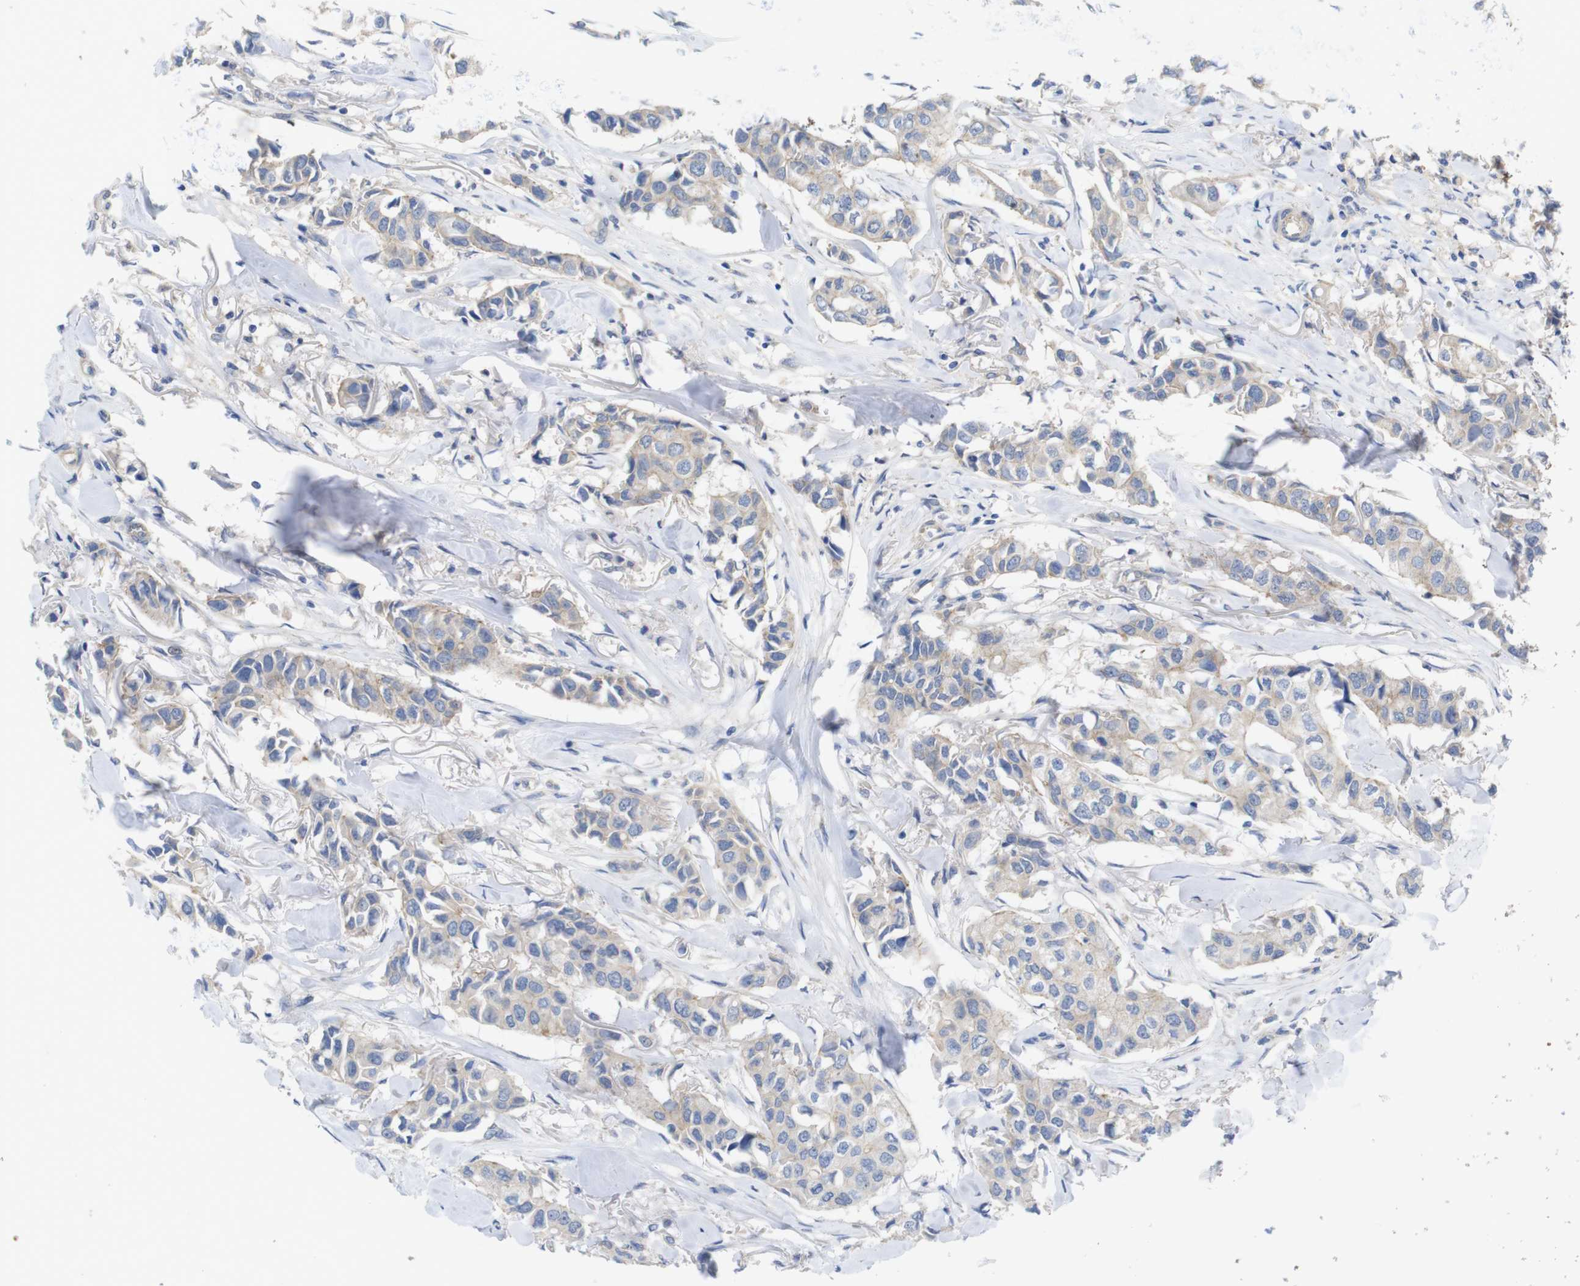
{"staining": {"intensity": "weak", "quantity": "25%-75%", "location": "cytoplasmic/membranous"}, "tissue": "breast cancer", "cell_type": "Tumor cells", "image_type": "cancer", "snomed": [{"axis": "morphology", "description": "Duct carcinoma"}, {"axis": "topography", "description": "Breast"}], "caption": "Immunohistochemical staining of human breast infiltrating ductal carcinoma shows weak cytoplasmic/membranous protein expression in about 25%-75% of tumor cells.", "gene": "KIDINS220", "patient": {"sex": "female", "age": 80}}